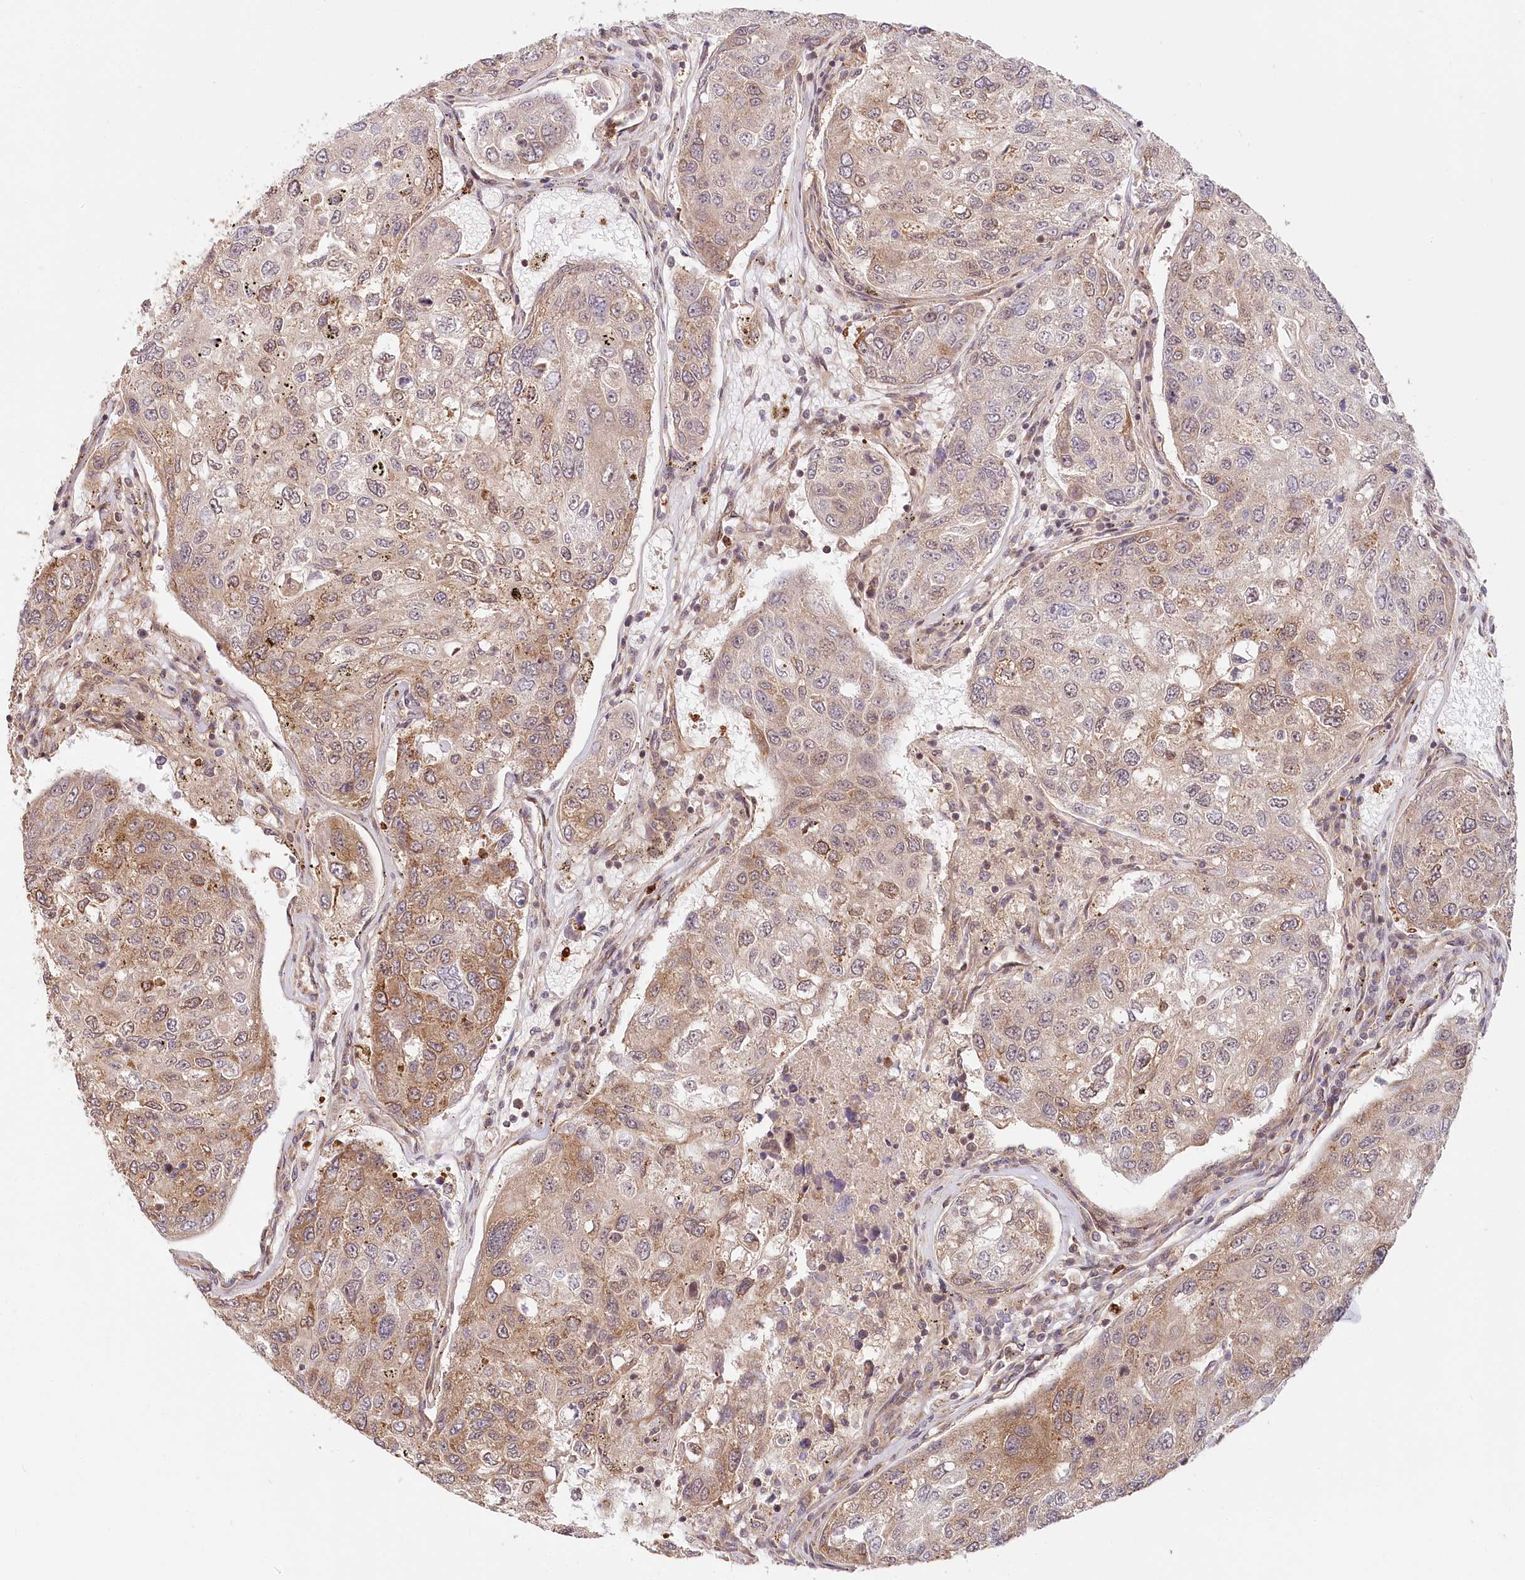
{"staining": {"intensity": "moderate", "quantity": "25%-75%", "location": "cytoplasmic/membranous"}, "tissue": "urothelial cancer", "cell_type": "Tumor cells", "image_type": "cancer", "snomed": [{"axis": "morphology", "description": "Urothelial carcinoma, High grade"}, {"axis": "topography", "description": "Lymph node"}, {"axis": "topography", "description": "Urinary bladder"}], "caption": "Protein expression analysis of human urothelial cancer reveals moderate cytoplasmic/membranous staining in approximately 25%-75% of tumor cells.", "gene": "CEP70", "patient": {"sex": "male", "age": 51}}